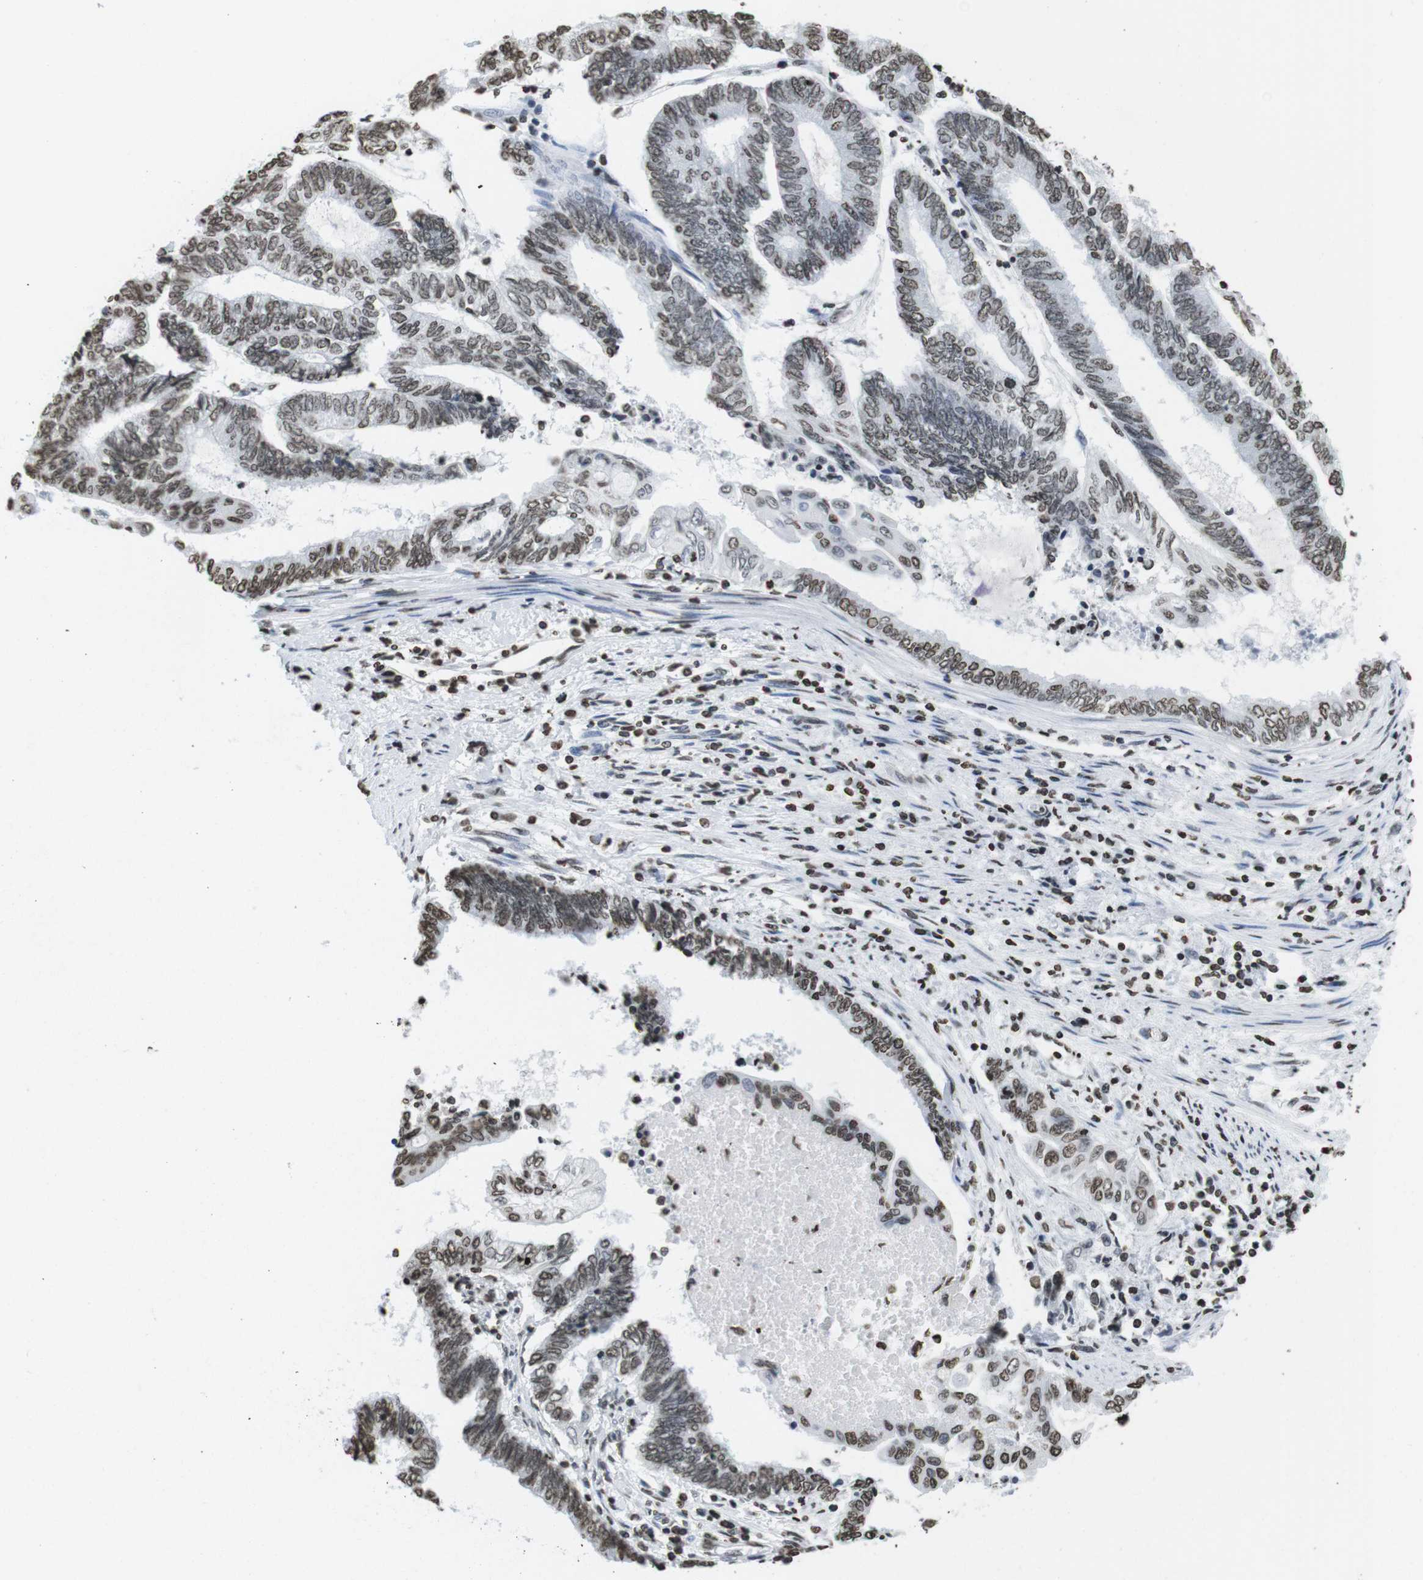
{"staining": {"intensity": "moderate", "quantity": "25%-75%", "location": "nuclear"}, "tissue": "endometrial cancer", "cell_type": "Tumor cells", "image_type": "cancer", "snomed": [{"axis": "morphology", "description": "Adenocarcinoma, NOS"}, {"axis": "topography", "description": "Uterus"}, {"axis": "topography", "description": "Endometrium"}], "caption": "An immunohistochemistry micrograph of neoplastic tissue is shown. Protein staining in brown labels moderate nuclear positivity in endometrial cancer within tumor cells.", "gene": "BSX", "patient": {"sex": "female", "age": 70}}